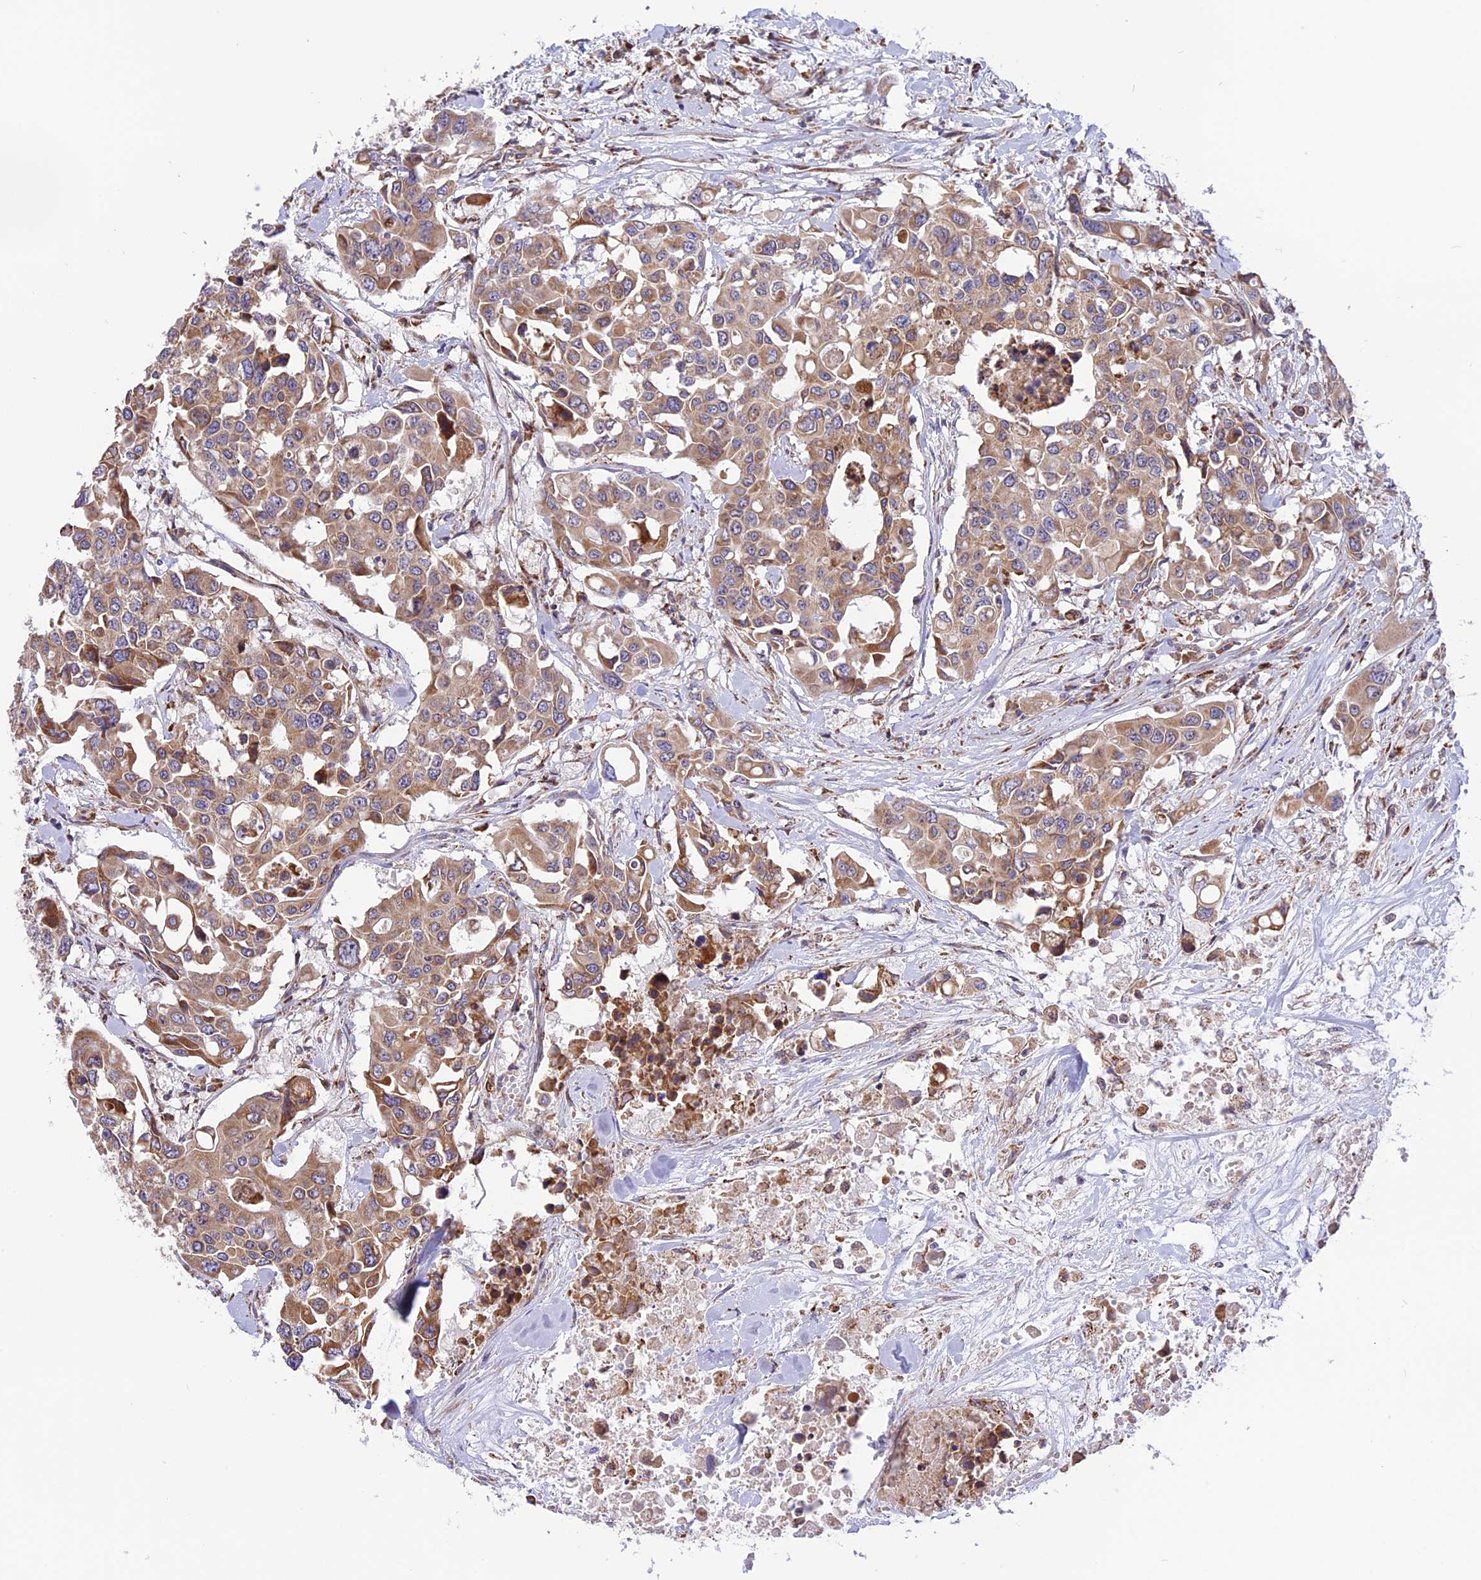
{"staining": {"intensity": "moderate", "quantity": ">75%", "location": "cytoplasmic/membranous"}, "tissue": "colorectal cancer", "cell_type": "Tumor cells", "image_type": "cancer", "snomed": [{"axis": "morphology", "description": "Adenocarcinoma, NOS"}, {"axis": "topography", "description": "Colon"}], "caption": "Immunohistochemistry image of neoplastic tissue: colorectal cancer (adenocarcinoma) stained using IHC shows medium levels of moderate protein expression localized specifically in the cytoplasmic/membranous of tumor cells, appearing as a cytoplasmic/membranous brown color.", "gene": "ARMCX6", "patient": {"sex": "male", "age": 77}}